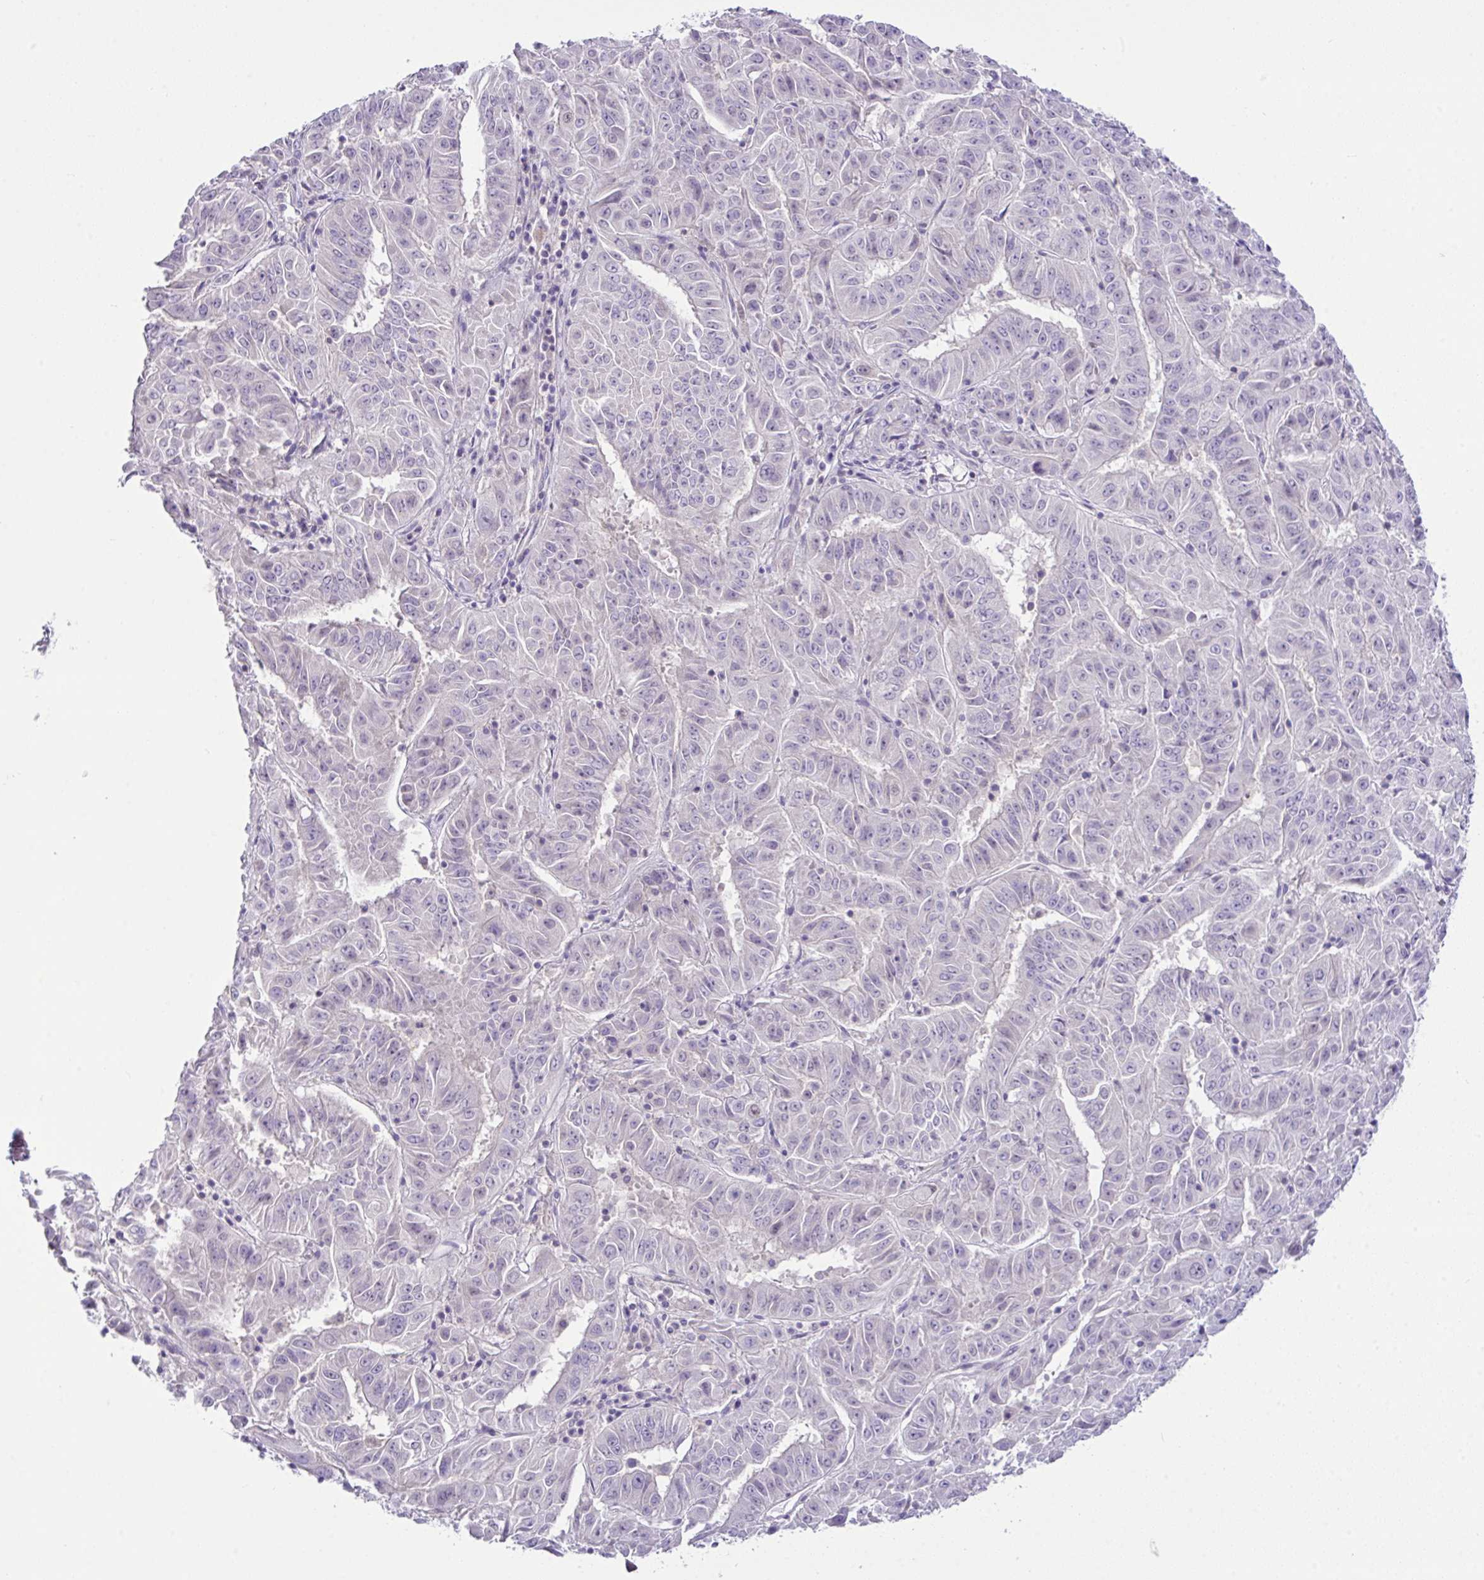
{"staining": {"intensity": "weak", "quantity": "<25%", "location": "nuclear"}, "tissue": "pancreatic cancer", "cell_type": "Tumor cells", "image_type": "cancer", "snomed": [{"axis": "morphology", "description": "Adenocarcinoma, NOS"}, {"axis": "topography", "description": "Pancreas"}], "caption": "Pancreatic cancer was stained to show a protein in brown. There is no significant expression in tumor cells.", "gene": "D2HGDH", "patient": {"sex": "male", "age": 63}}